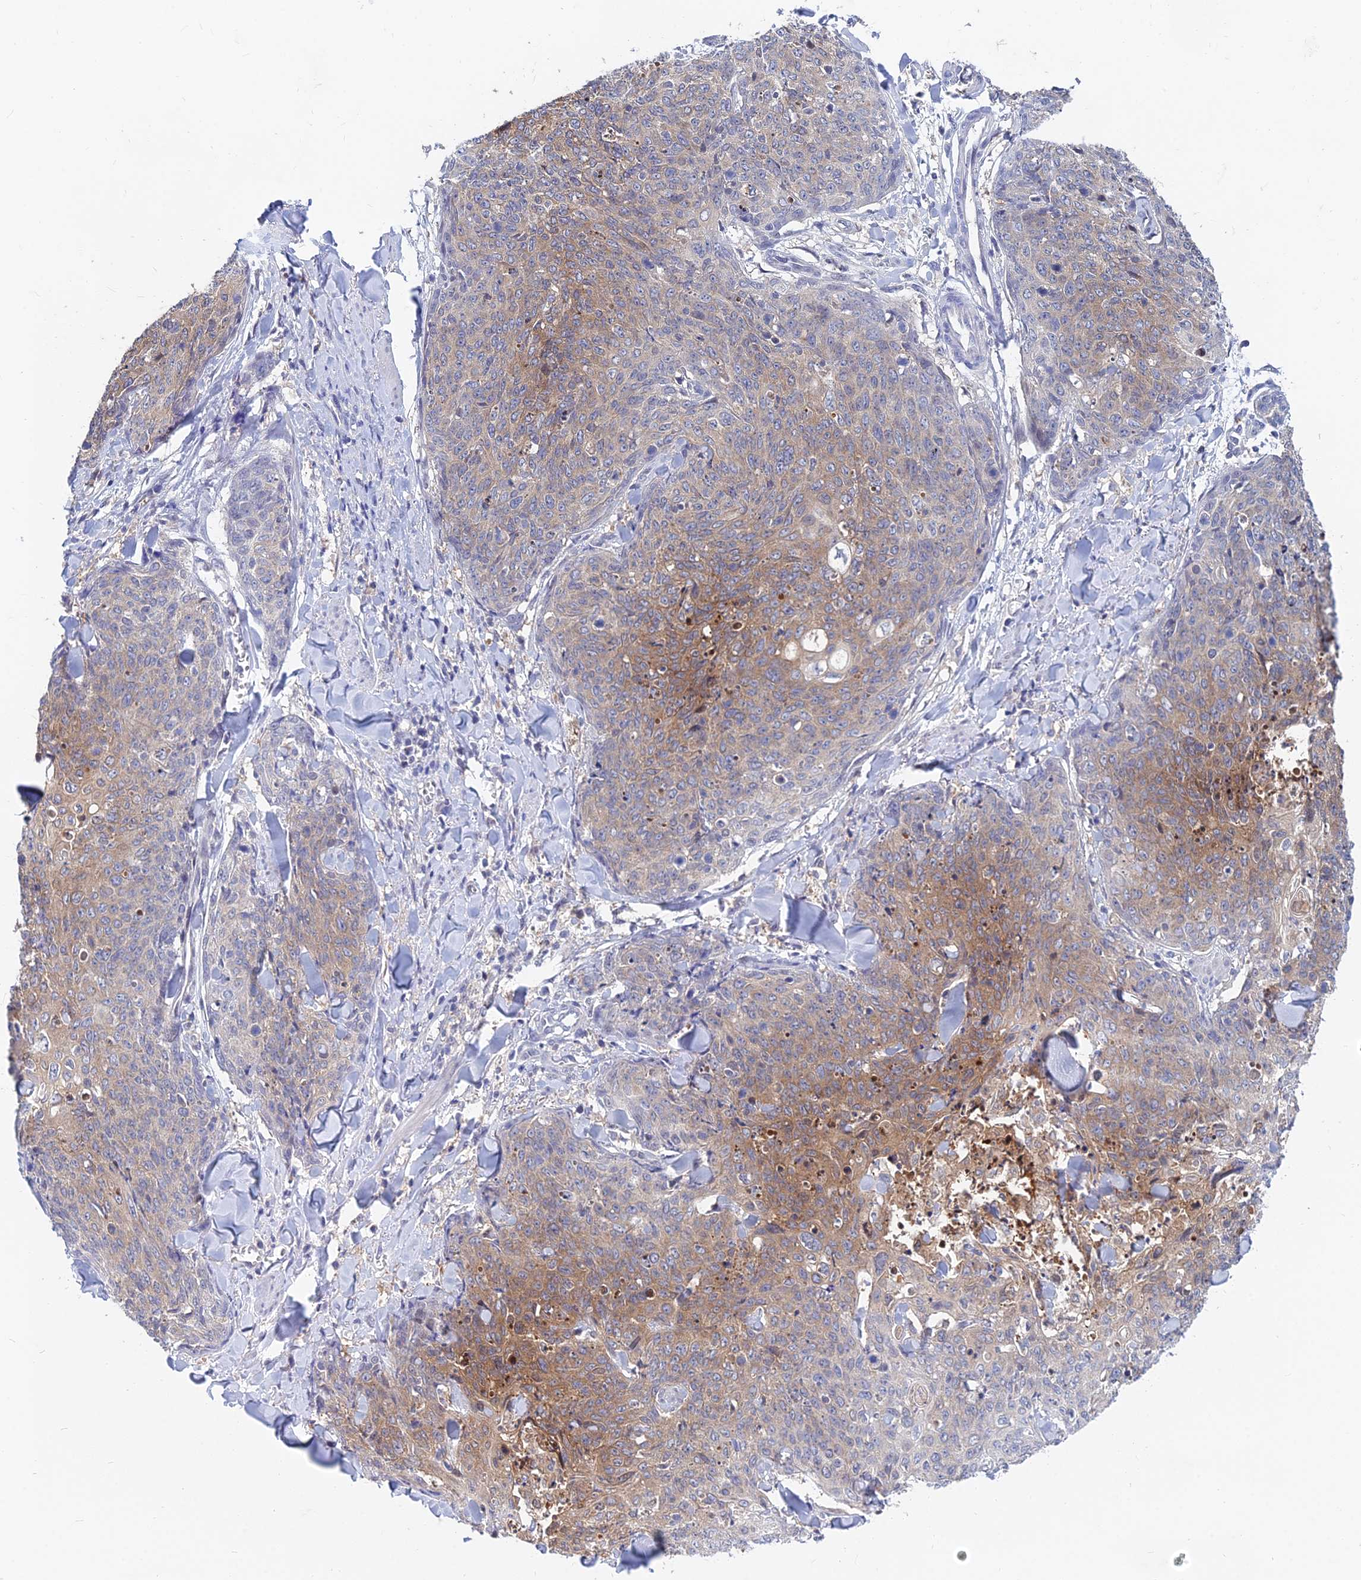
{"staining": {"intensity": "moderate", "quantity": "<25%", "location": "cytoplasmic/membranous"}, "tissue": "skin cancer", "cell_type": "Tumor cells", "image_type": "cancer", "snomed": [{"axis": "morphology", "description": "Squamous cell carcinoma, NOS"}, {"axis": "topography", "description": "Skin"}, {"axis": "topography", "description": "Vulva"}], "caption": "Tumor cells show low levels of moderate cytoplasmic/membranous positivity in approximately <25% of cells in human squamous cell carcinoma (skin). (DAB (3,3'-diaminobenzidine) IHC, brown staining for protein, blue staining for nuclei).", "gene": "B3GALT4", "patient": {"sex": "female", "age": 85}}